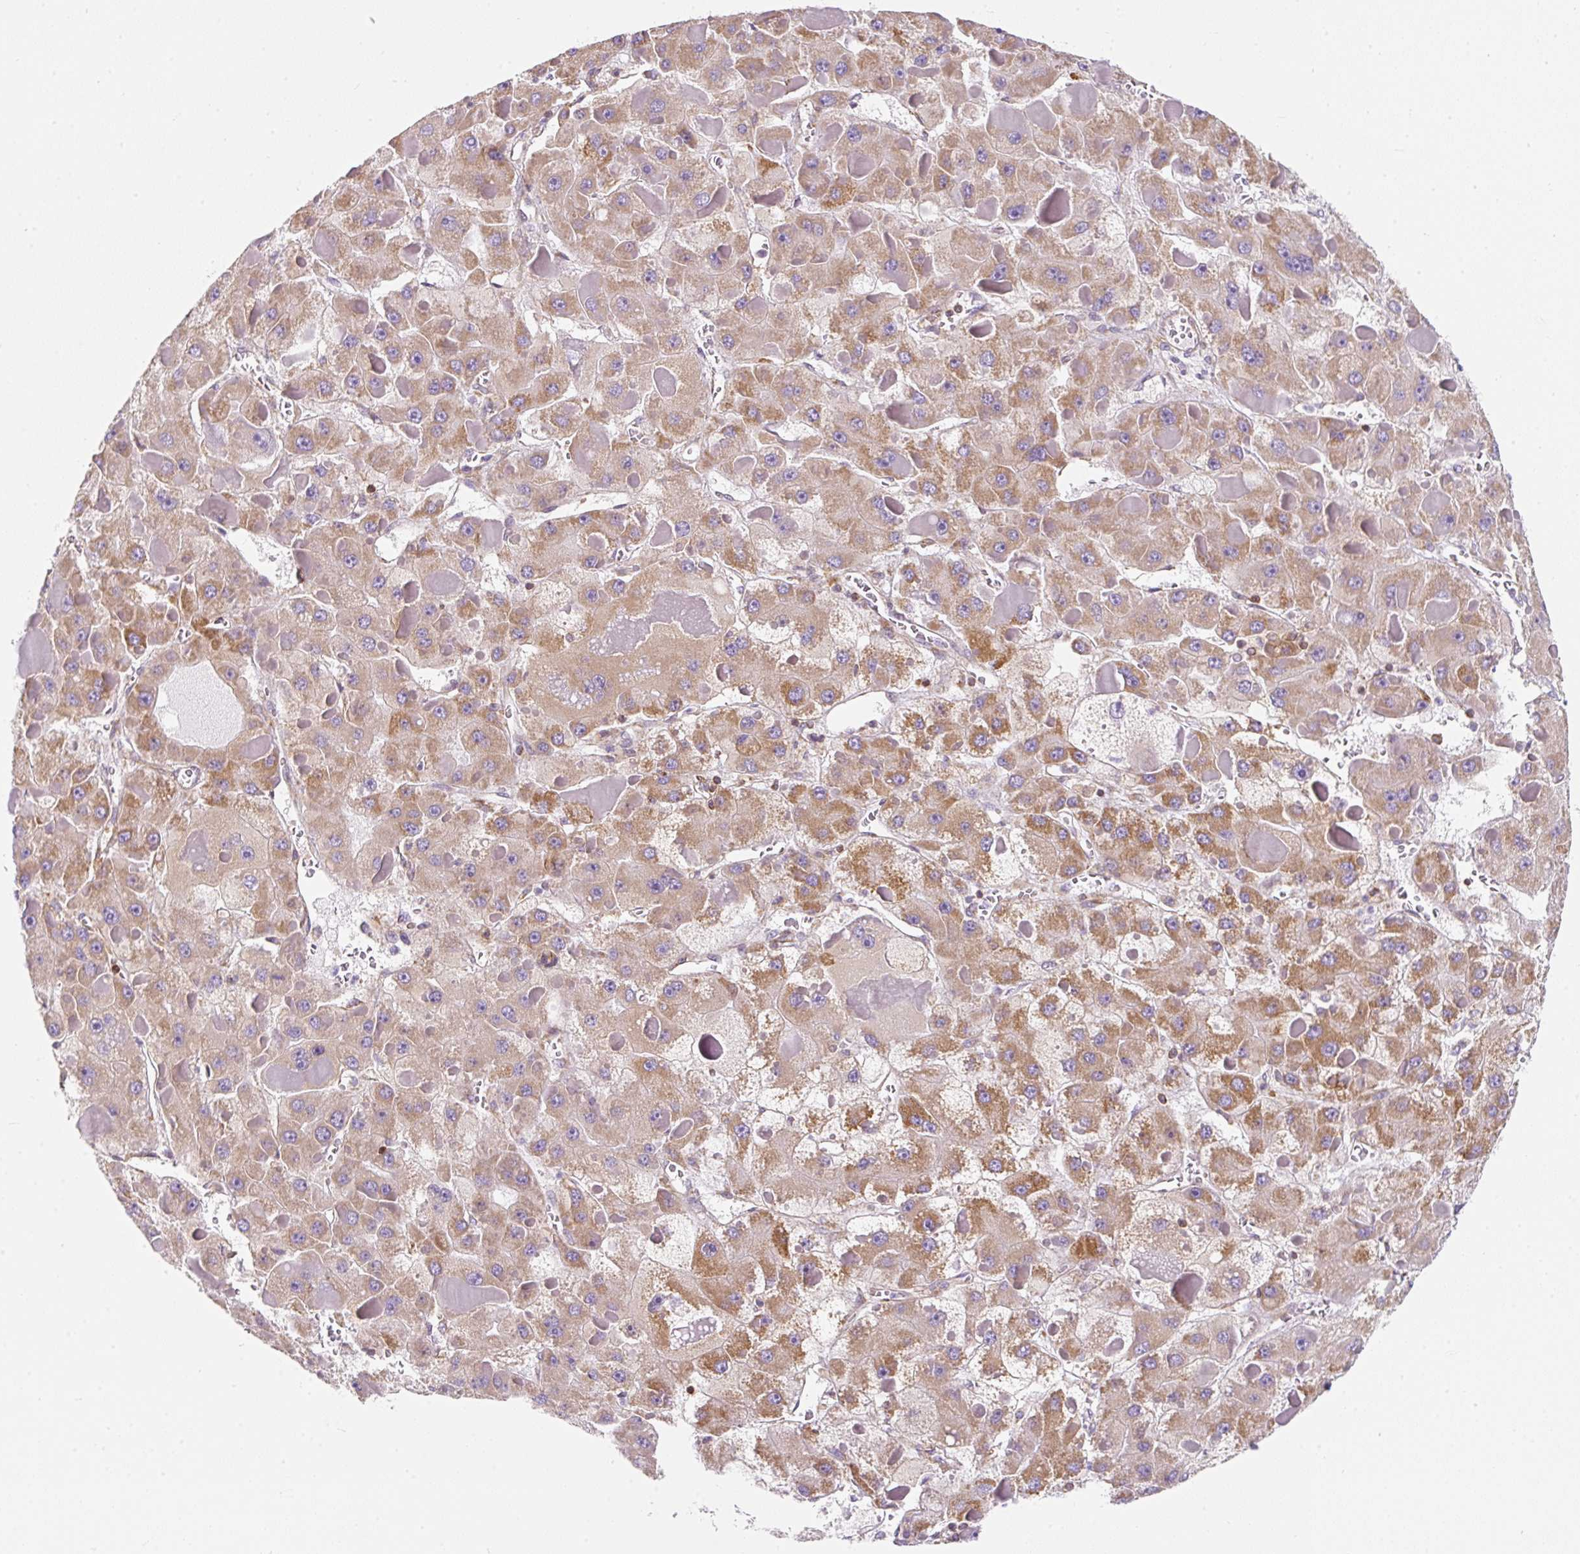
{"staining": {"intensity": "moderate", "quantity": ">75%", "location": "cytoplasmic/membranous"}, "tissue": "liver cancer", "cell_type": "Tumor cells", "image_type": "cancer", "snomed": [{"axis": "morphology", "description": "Carcinoma, Hepatocellular, NOS"}, {"axis": "topography", "description": "Liver"}], "caption": "An IHC micrograph of tumor tissue is shown. Protein staining in brown highlights moderate cytoplasmic/membranous positivity in liver hepatocellular carcinoma within tumor cells. Using DAB (3,3'-diaminobenzidine) (brown) and hematoxylin (blue) stains, captured at high magnification using brightfield microscopy.", "gene": "ERAP2", "patient": {"sex": "female", "age": 73}}